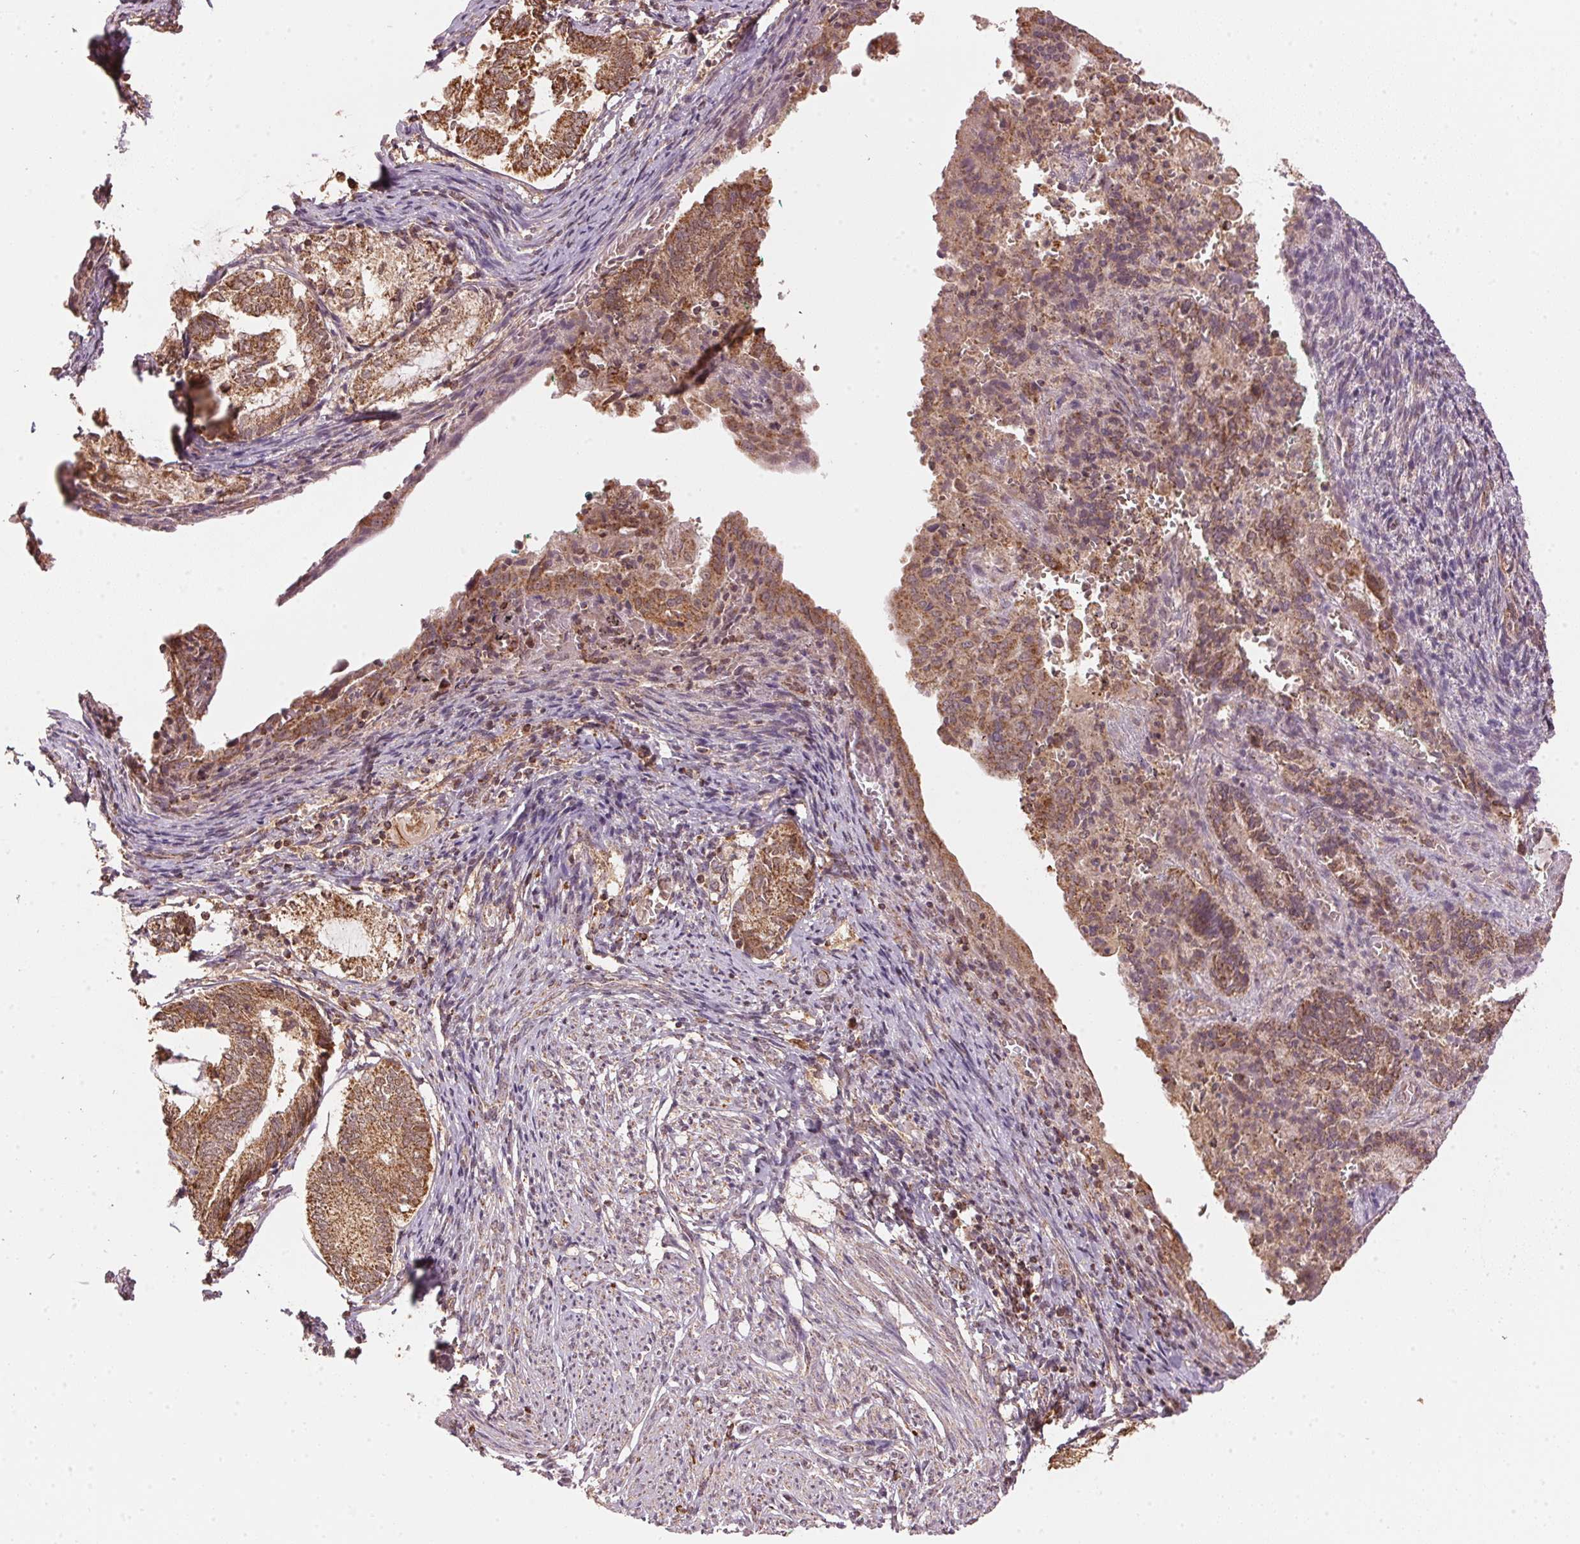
{"staining": {"intensity": "moderate", "quantity": "25%-75%", "location": "cytoplasmic/membranous"}, "tissue": "endometrium", "cell_type": "Cells in endometrial stroma", "image_type": "normal", "snomed": [{"axis": "morphology", "description": "Normal tissue, NOS"}, {"axis": "topography", "description": "Endometrium"}], "caption": "Normal endometrium reveals moderate cytoplasmic/membranous positivity in about 25%-75% of cells in endometrial stroma.", "gene": "ARHGAP6", "patient": {"sex": "female", "age": 50}}